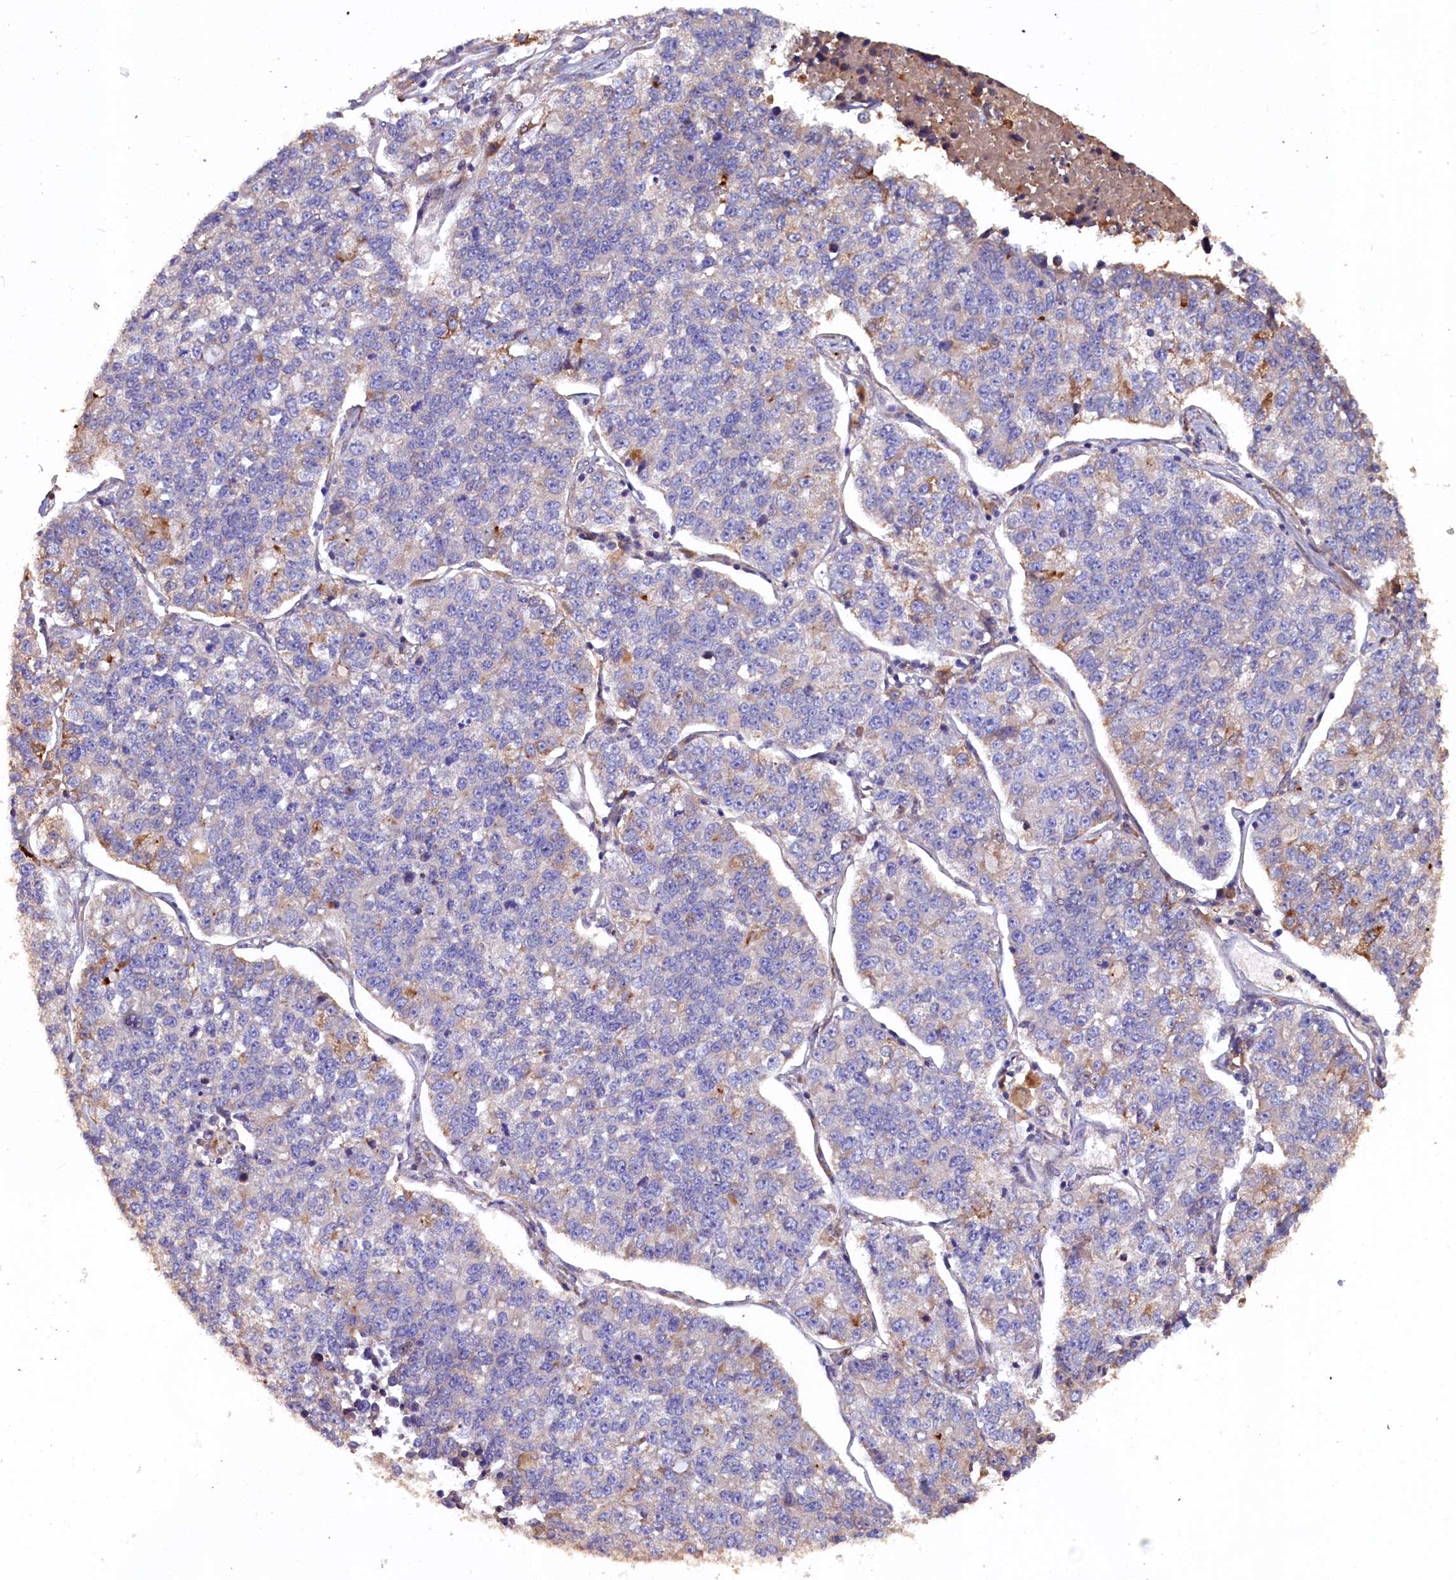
{"staining": {"intensity": "negative", "quantity": "none", "location": "none"}, "tissue": "lung cancer", "cell_type": "Tumor cells", "image_type": "cancer", "snomed": [{"axis": "morphology", "description": "Adenocarcinoma, NOS"}, {"axis": "topography", "description": "Lung"}], "caption": "Image shows no protein positivity in tumor cells of lung adenocarcinoma tissue.", "gene": "GREB1L", "patient": {"sex": "male", "age": 49}}